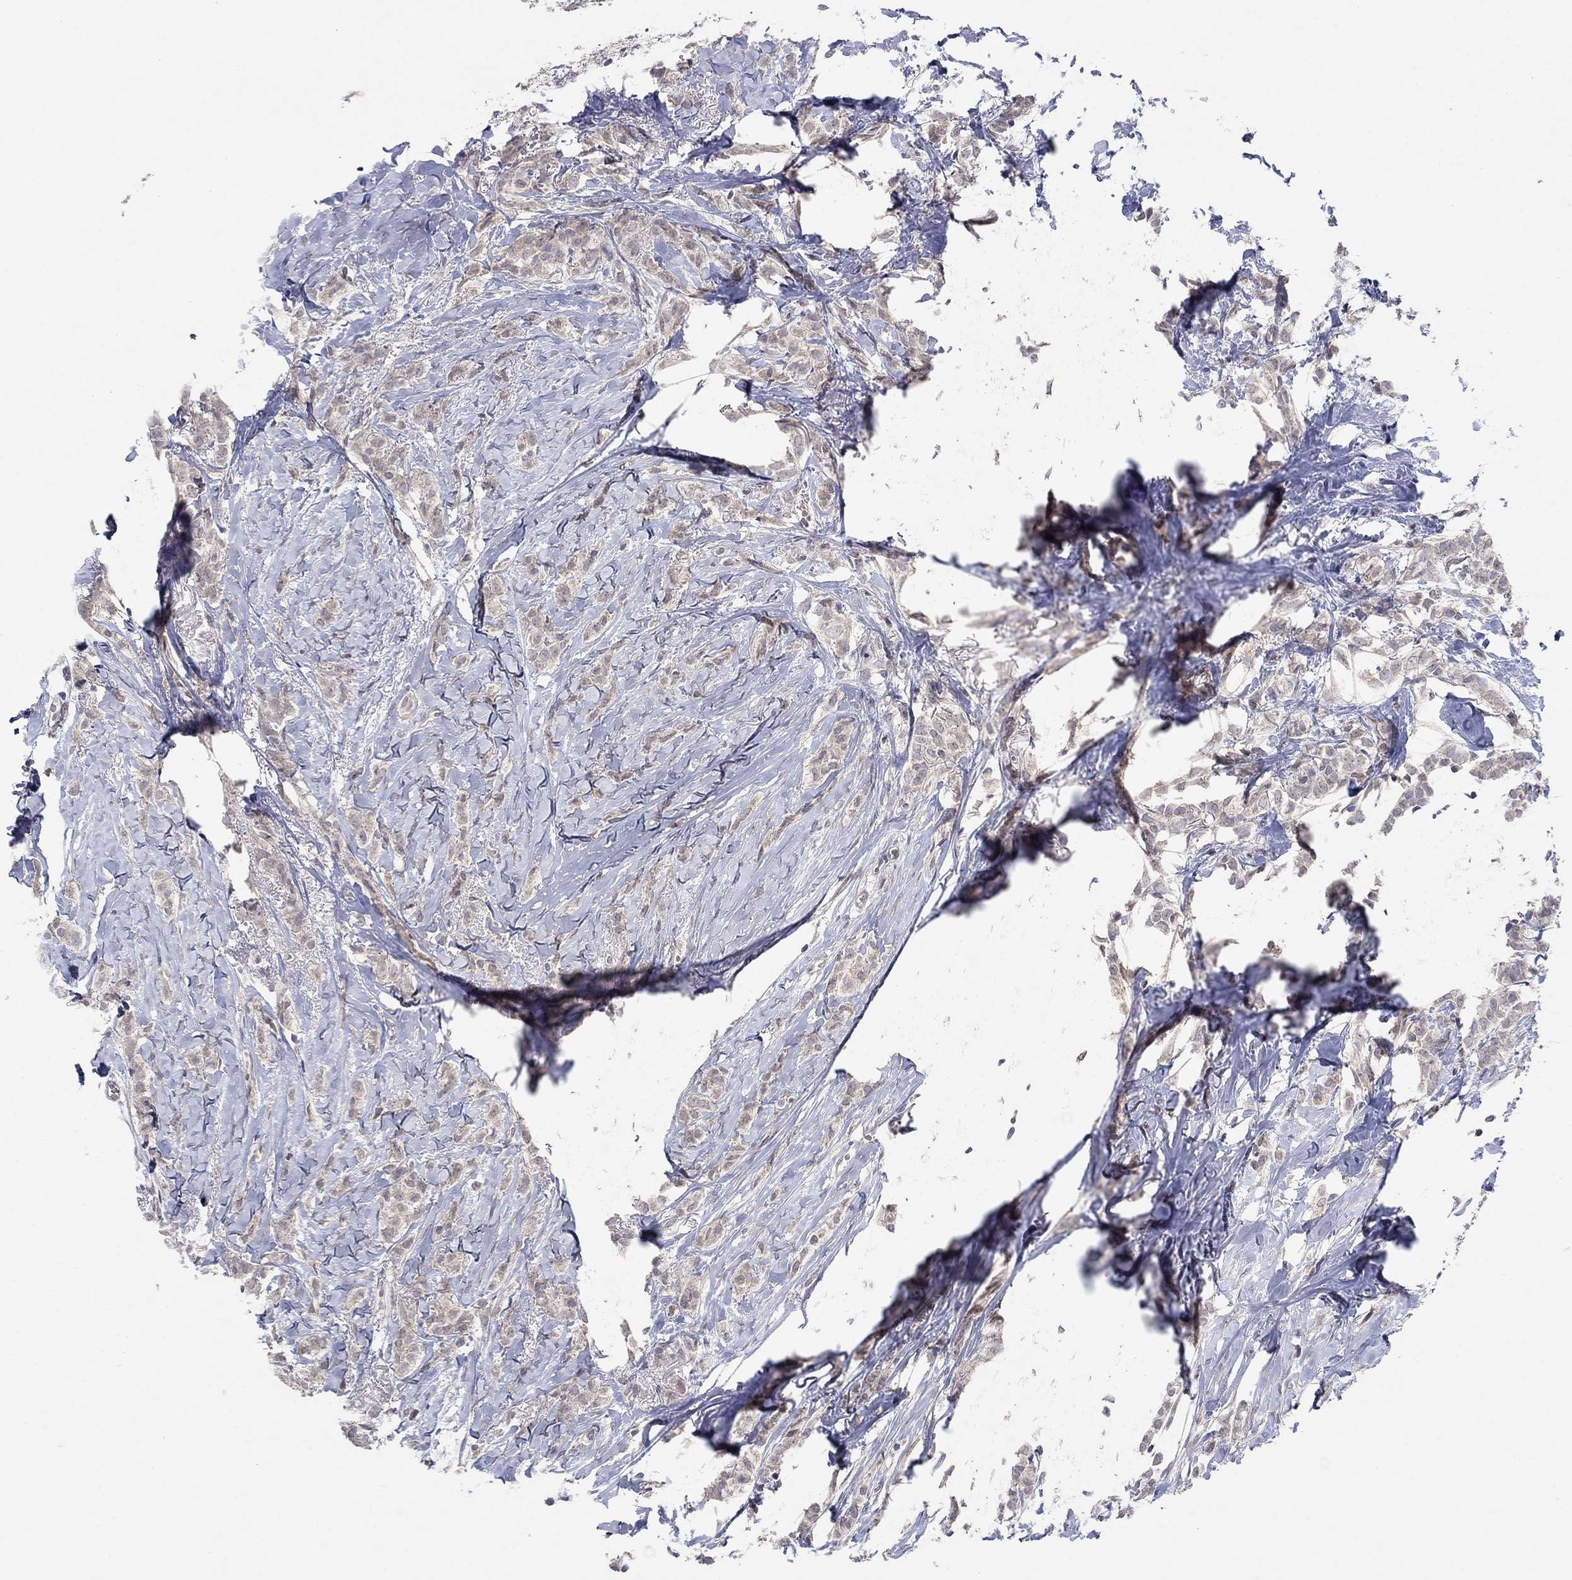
{"staining": {"intensity": "negative", "quantity": "none", "location": "none"}, "tissue": "breast cancer", "cell_type": "Tumor cells", "image_type": "cancer", "snomed": [{"axis": "morphology", "description": "Duct carcinoma"}, {"axis": "topography", "description": "Breast"}], "caption": "Human breast cancer stained for a protein using immunohistochemistry reveals no positivity in tumor cells.", "gene": "IL4", "patient": {"sex": "female", "age": 85}}